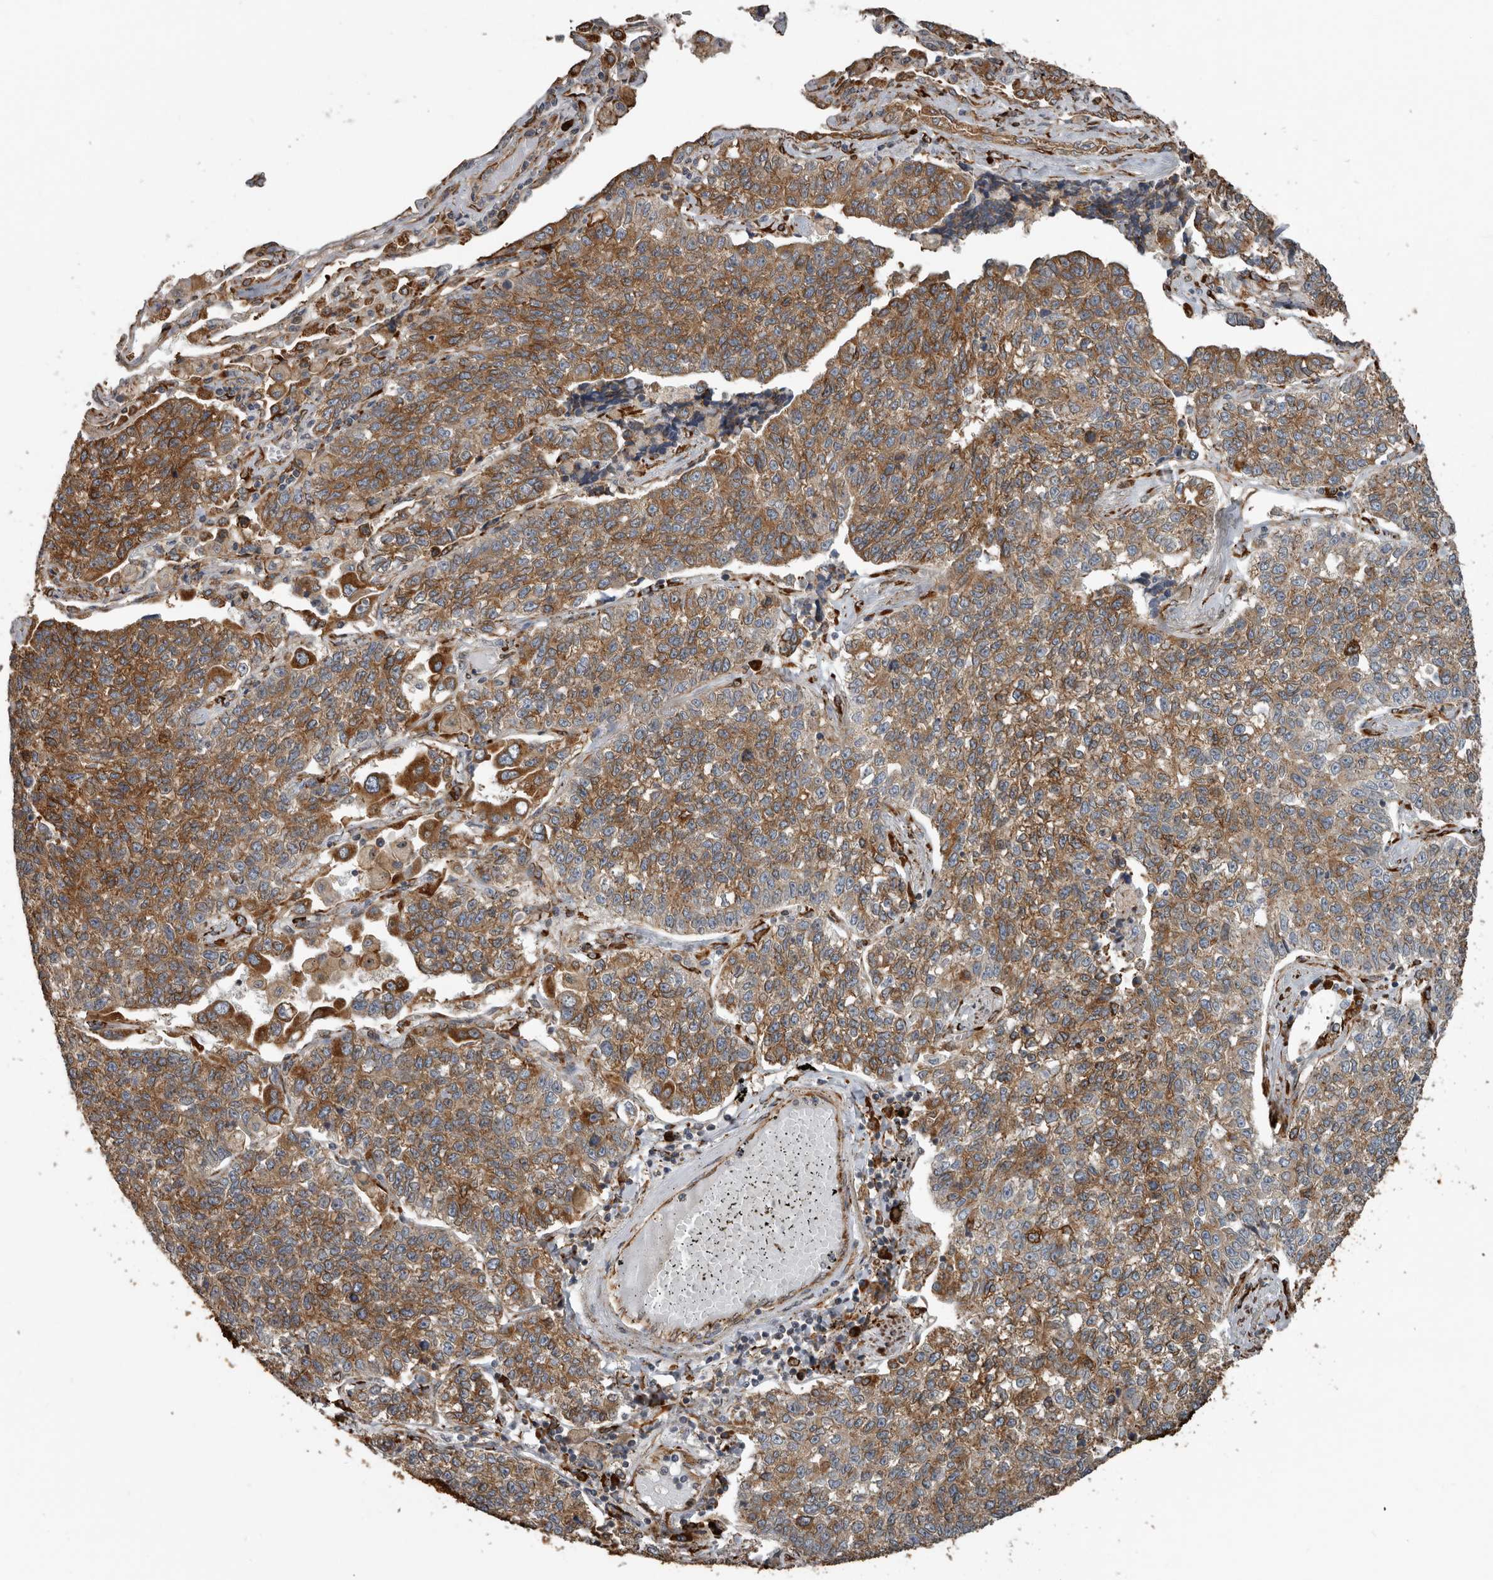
{"staining": {"intensity": "moderate", "quantity": ">75%", "location": "cytoplasmic/membranous"}, "tissue": "lung cancer", "cell_type": "Tumor cells", "image_type": "cancer", "snomed": [{"axis": "morphology", "description": "Adenocarcinoma, NOS"}, {"axis": "topography", "description": "Lung"}], "caption": "Immunohistochemical staining of human lung adenocarcinoma demonstrates medium levels of moderate cytoplasmic/membranous protein expression in about >75% of tumor cells.", "gene": "CEP350", "patient": {"sex": "male", "age": 49}}